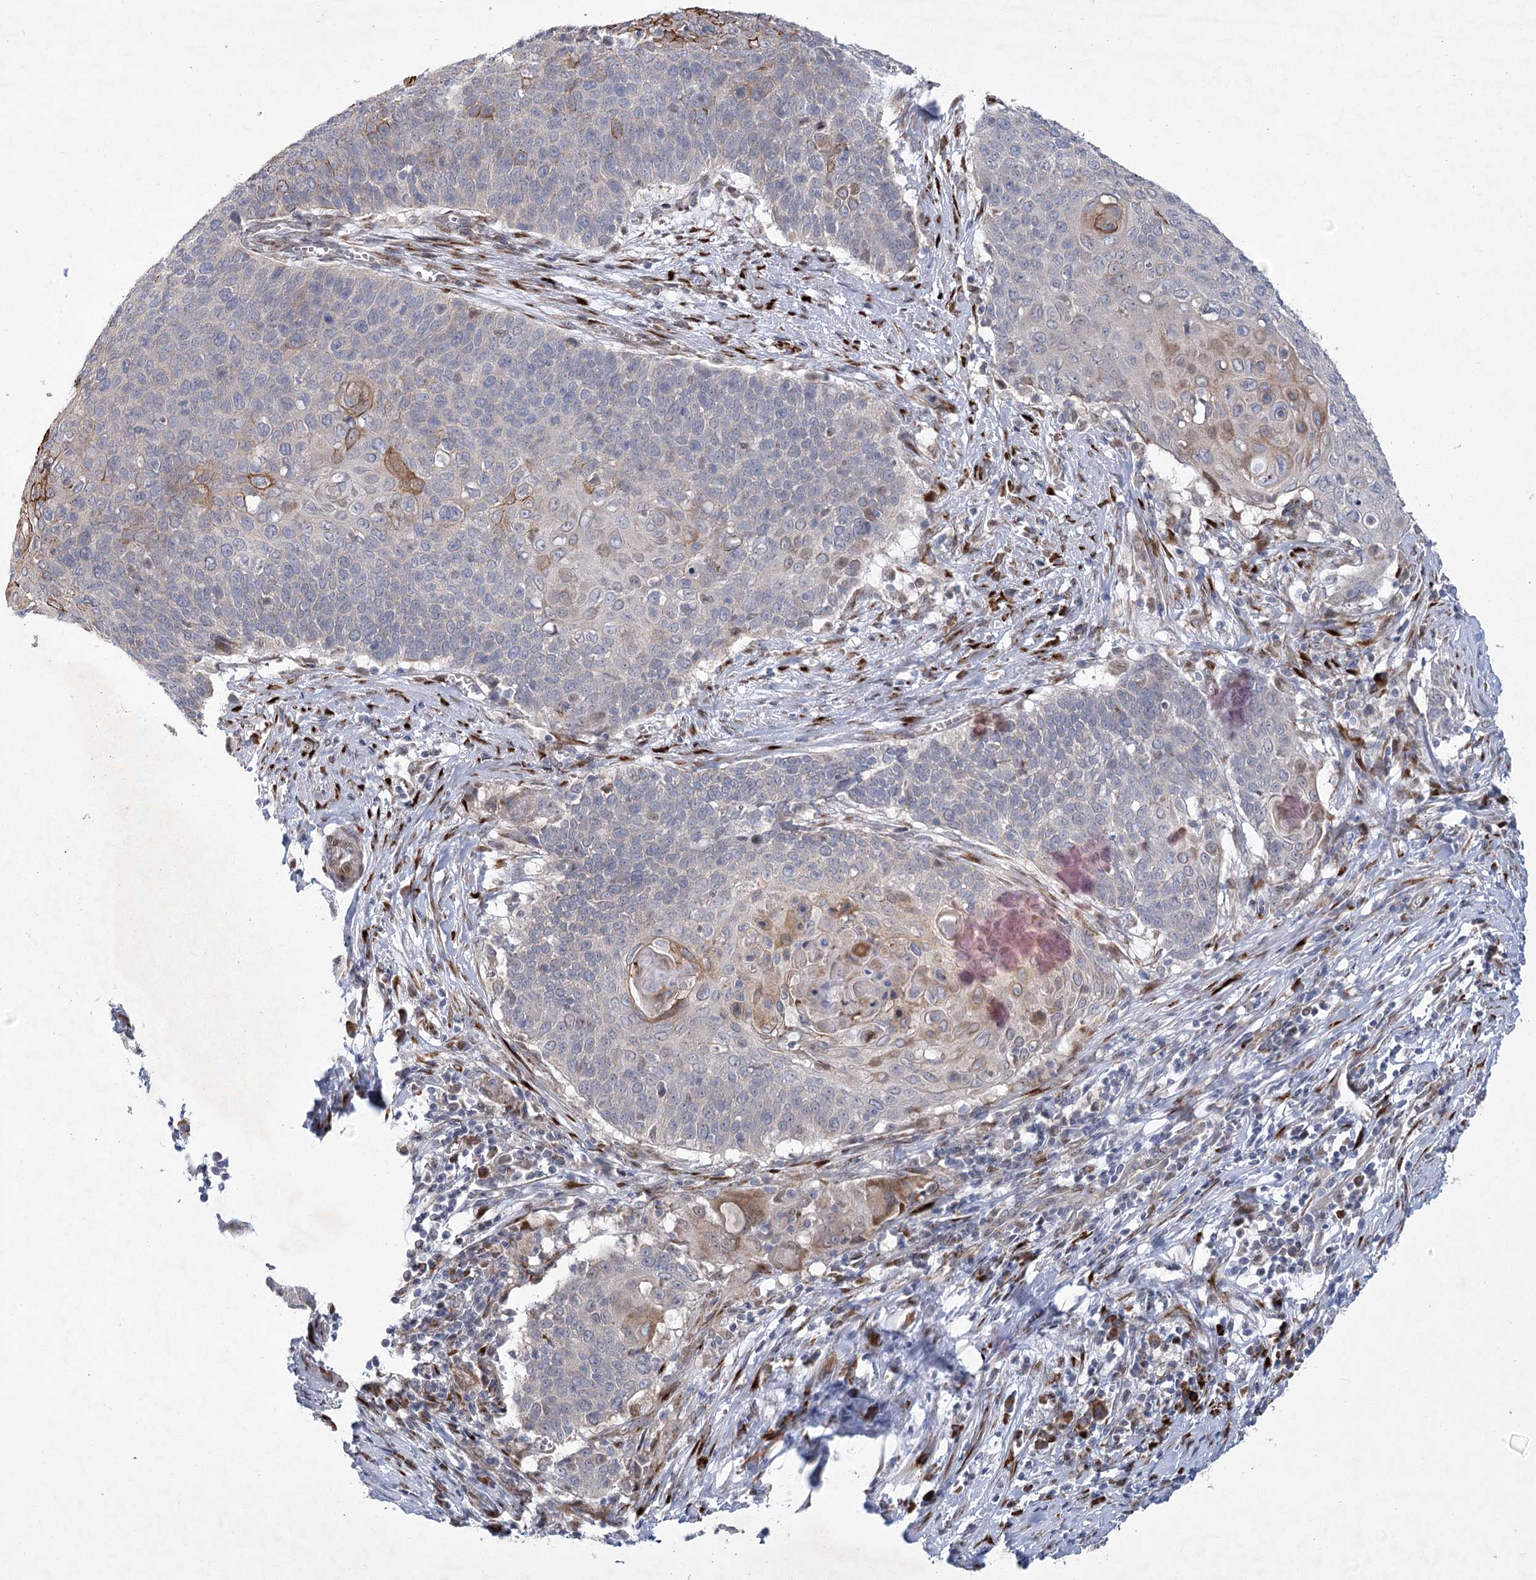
{"staining": {"intensity": "weak", "quantity": "<25%", "location": "cytoplasmic/membranous"}, "tissue": "cervical cancer", "cell_type": "Tumor cells", "image_type": "cancer", "snomed": [{"axis": "morphology", "description": "Squamous cell carcinoma, NOS"}, {"axis": "topography", "description": "Cervix"}], "caption": "Tumor cells show no significant protein expression in cervical squamous cell carcinoma. (DAB (3,3'-diaminobenzidine) immunohistochemistry with hematoxylin counter stain).", "gene": "GCNT4", "patient": {"sex": "female", "age": 39}}